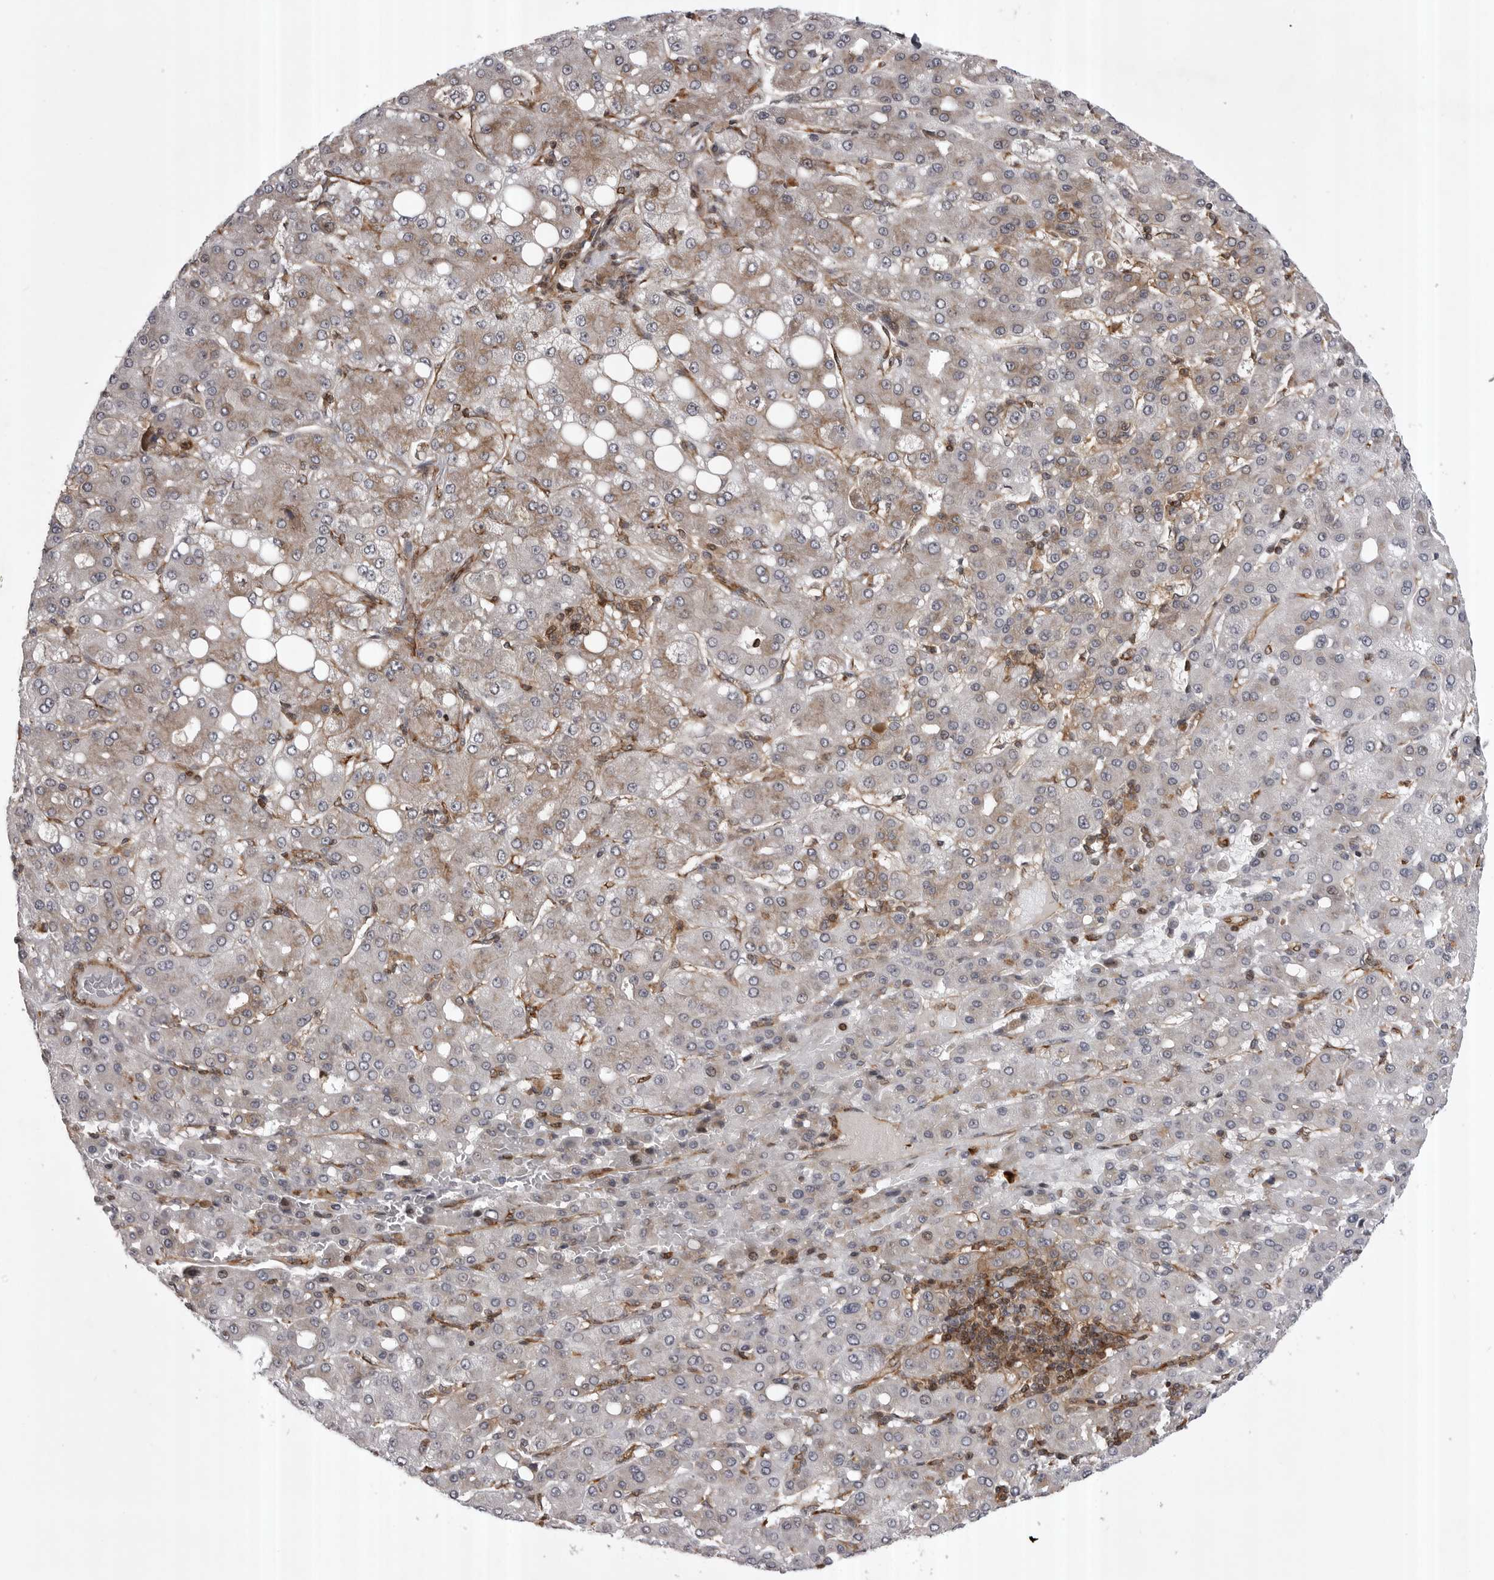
{"staining": {"intensity": "weak", "quantity": "25%-75%", "location": "cytoplasmic/membranous"}, "tissue": "liver cancer", "cell_type": "Tumor cells", "image_type": "cancer", "snomed": [{"axis": "morphology", "description": "Carcinoma, Hepatocellular, NOS"}, {"axis": "topography", "description": "Liver"}], "caption": "Protein expression analysis of human liver cancer reveals weak cytoplasmic/membranous positivity in about 25%-75% of tumor cells.", "gene": "ABL1", "patient": {"sex": "male", "age": 65}}